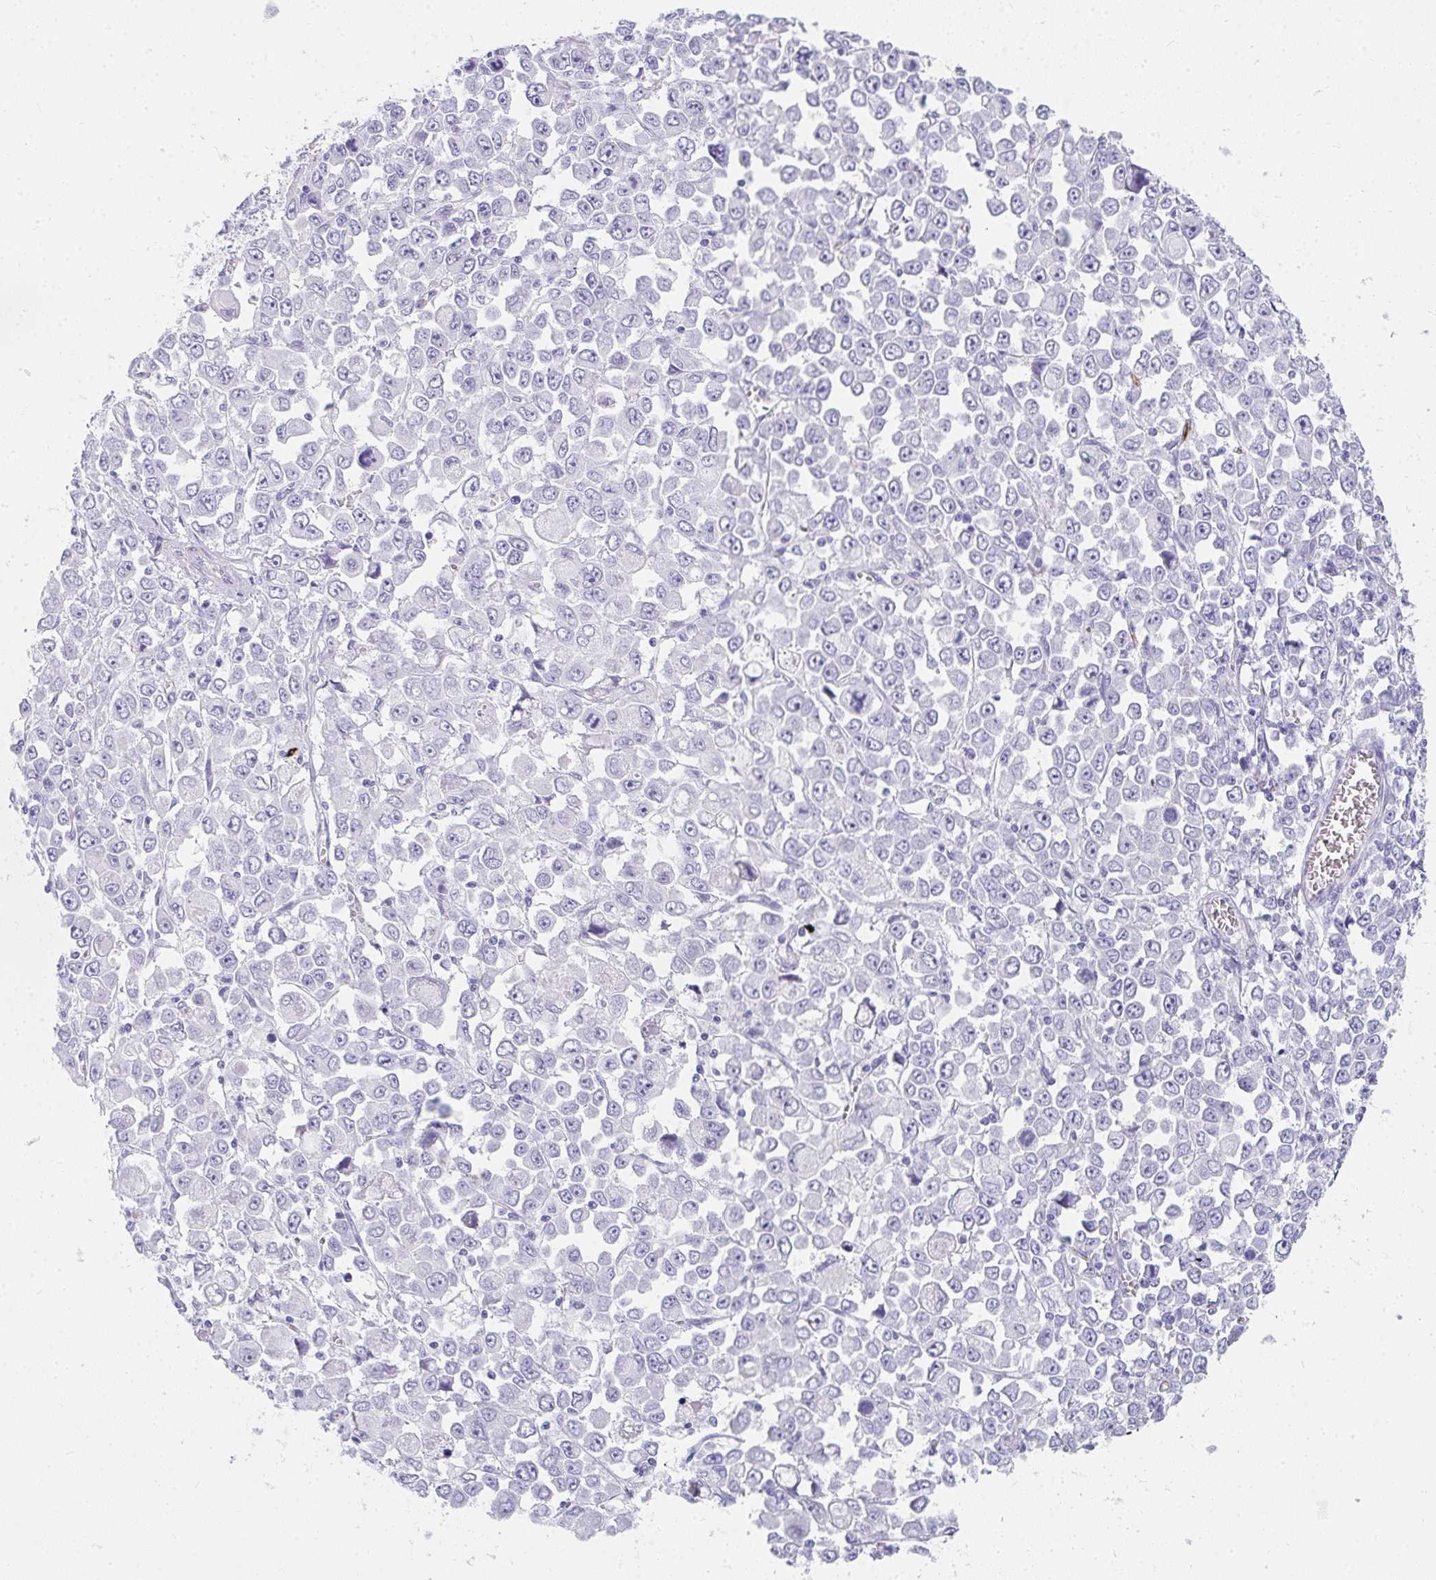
{"staining": {"intensity": "negative", "quantity": "none", "location": "none"}, "tissue": "stomach cancer", "cell_type": "Tumor cells", "image_type": "cancer", "snomed": [{"axis": "morphology", "description": "Adenocarcinoma, NOS"}, {"axis": "topography", "description": "Stomach, upper"}], "caption": "Human stomach cancer (adenocarcinoma) stained for a protein using immunohistochemistry exhibits no expression in tumor cells.", "gene": "PRND", "patient": {"sex": "male", "age": 70}}